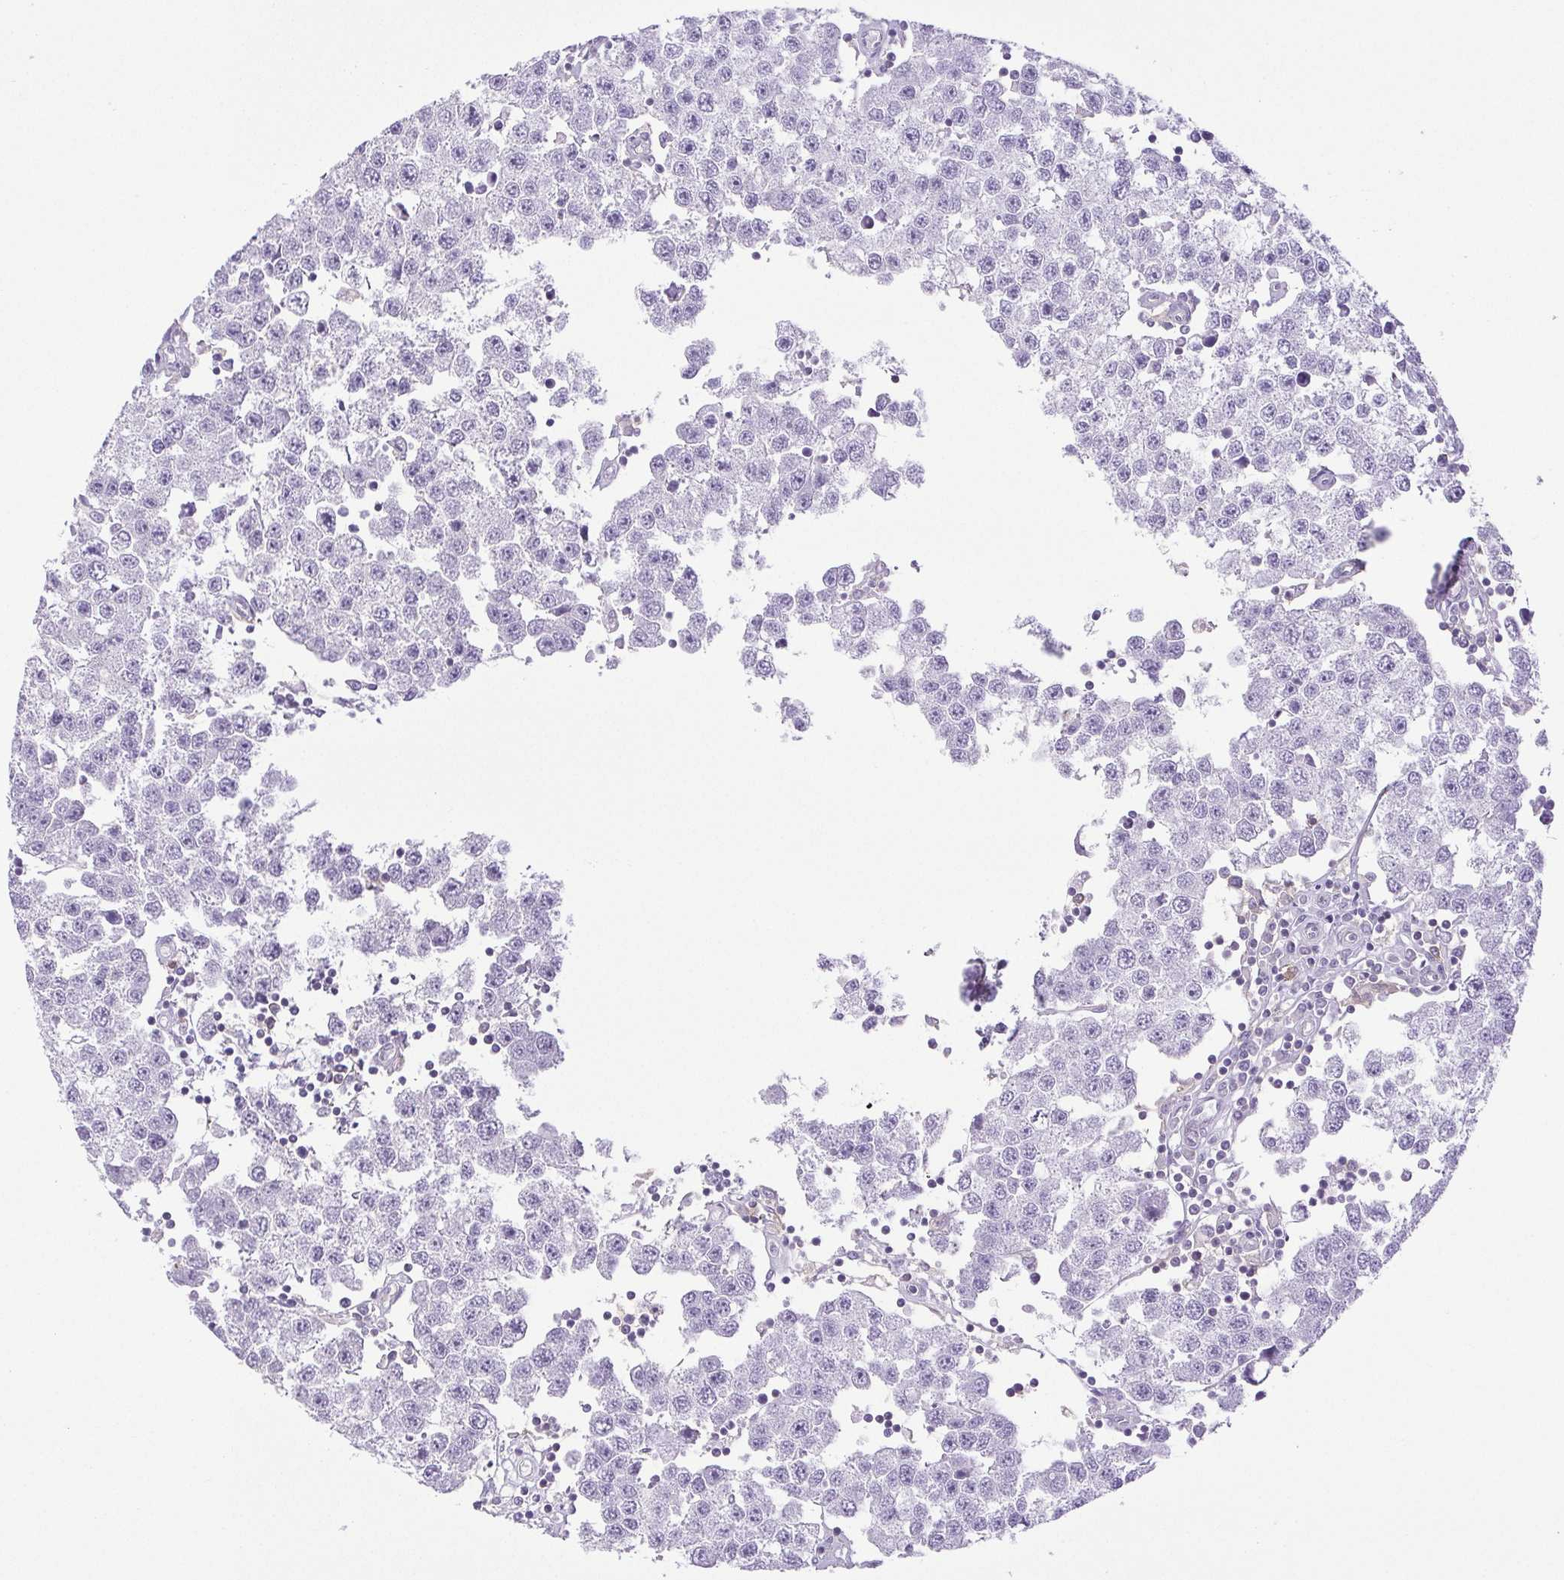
{"staining": {"intensity": "negative", "quantity": "none", "location": "none"}, "tissue": "testis cancer", "cell_type": "Tumor cells", "image_type": "cancer", "snomed": [{"axis": "morphology", "description": "Seminoma, NOS"}, {"axis": "topography", "description": "Testis"}], "caption": "Testis cancer was stained to show a protein in brown. There is no significant staining in tumor cells.", "gene": "HLA-G", "patient": {"sex": "male", "age": 34}}